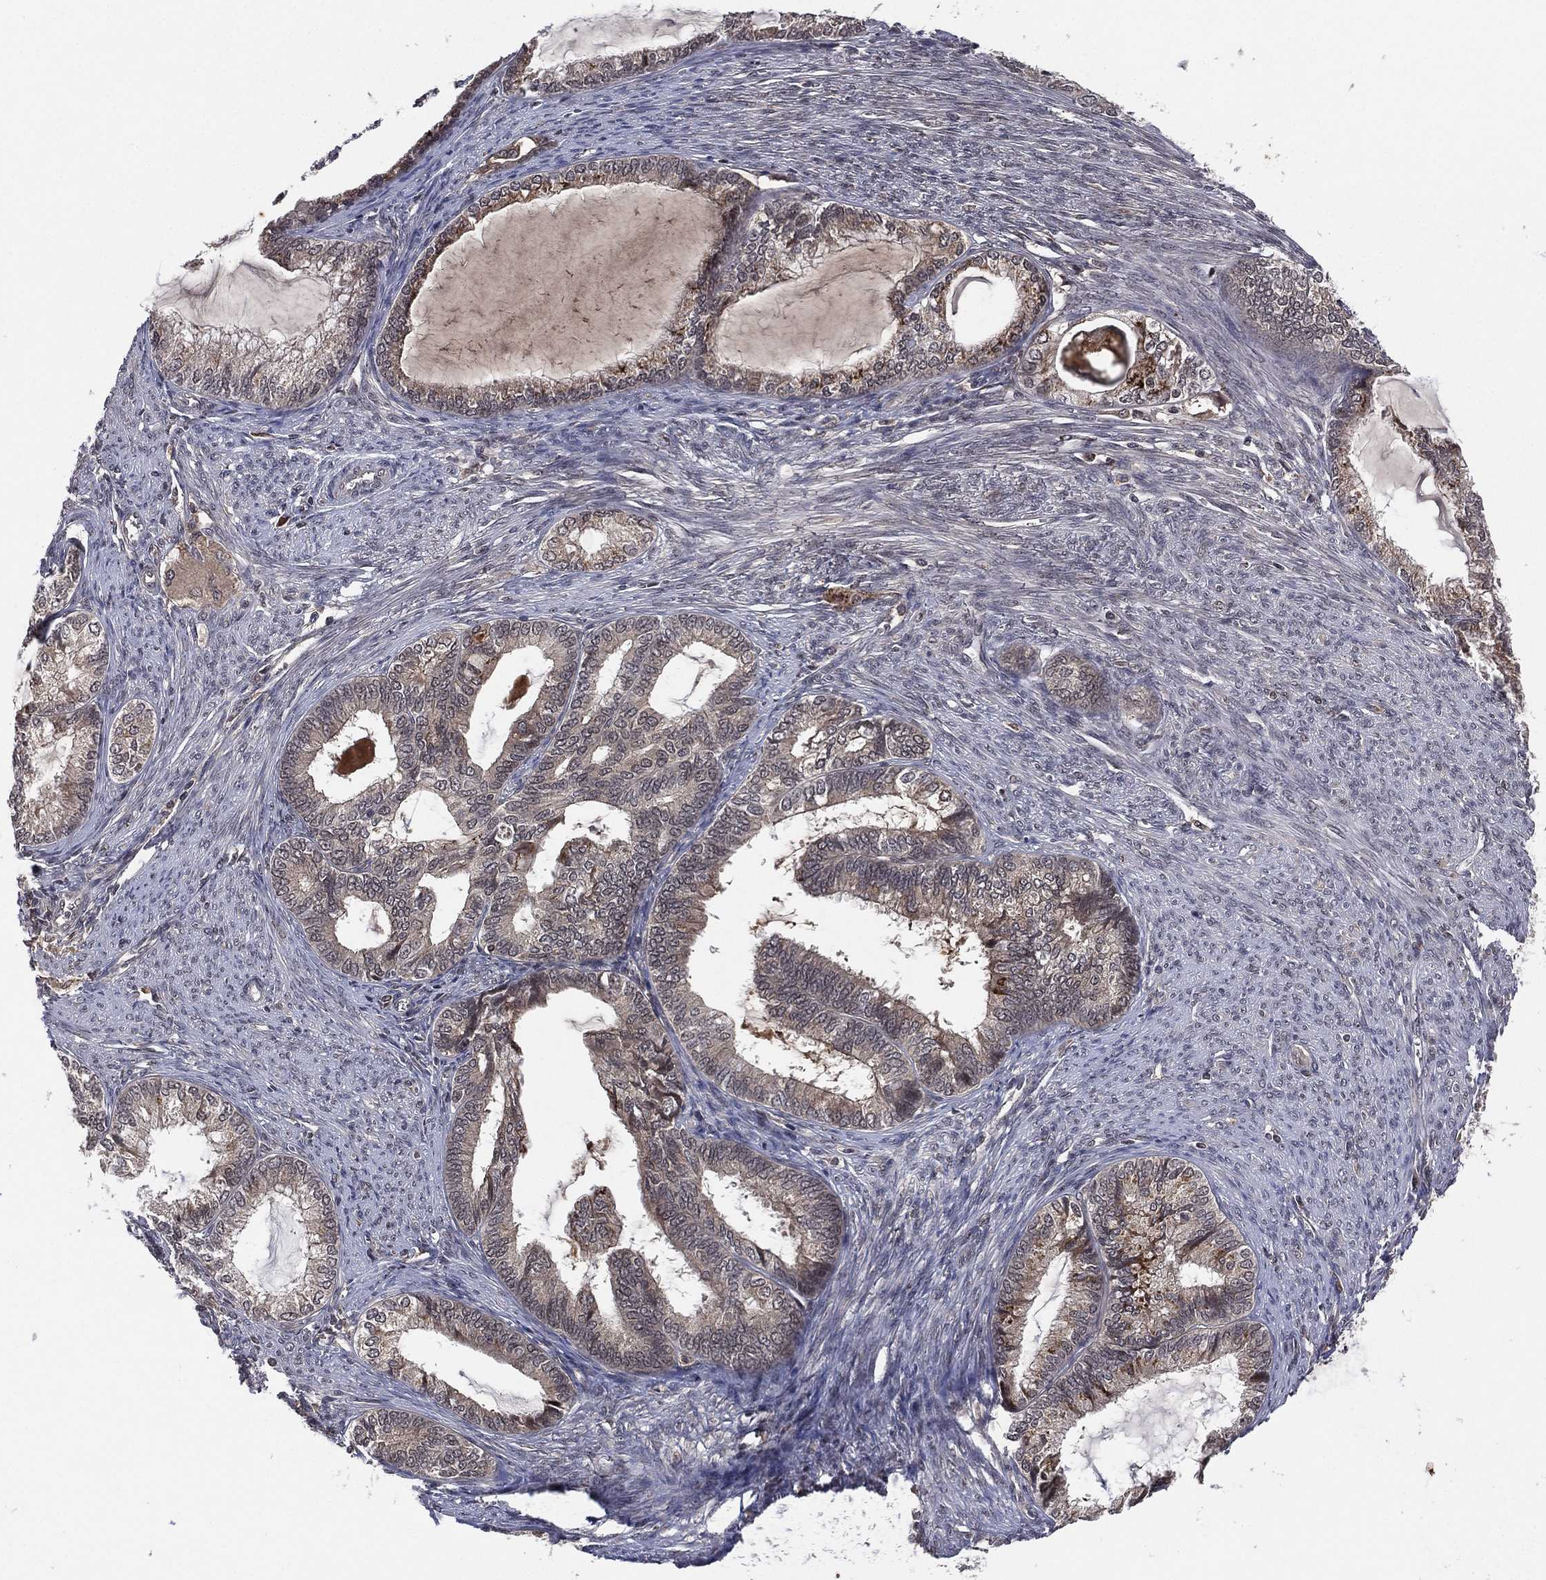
{"staining": {"intensity": "moderate", "quantity": "<25%", "location": "cytoplasmic/membranous"}, "tissue": "endometrial cancer", "cell_type": "Tumor cells", "image_type": "cancer", "snomed": [{"axis": "morphology", "description": "Adenocarcinoma, NOS"}, {"axis": "topography", "description": "Endometrium"}], "caption": "Moderate cytoplasmic/membranous protein staining is present in about <25% of tumor cells in adenocarcinoma (endometrial). (Brightfield microscopy of DAB IHC at high magnification).", "gene": "ATG4B", "patient": {"sex": "female", "age": 86}}